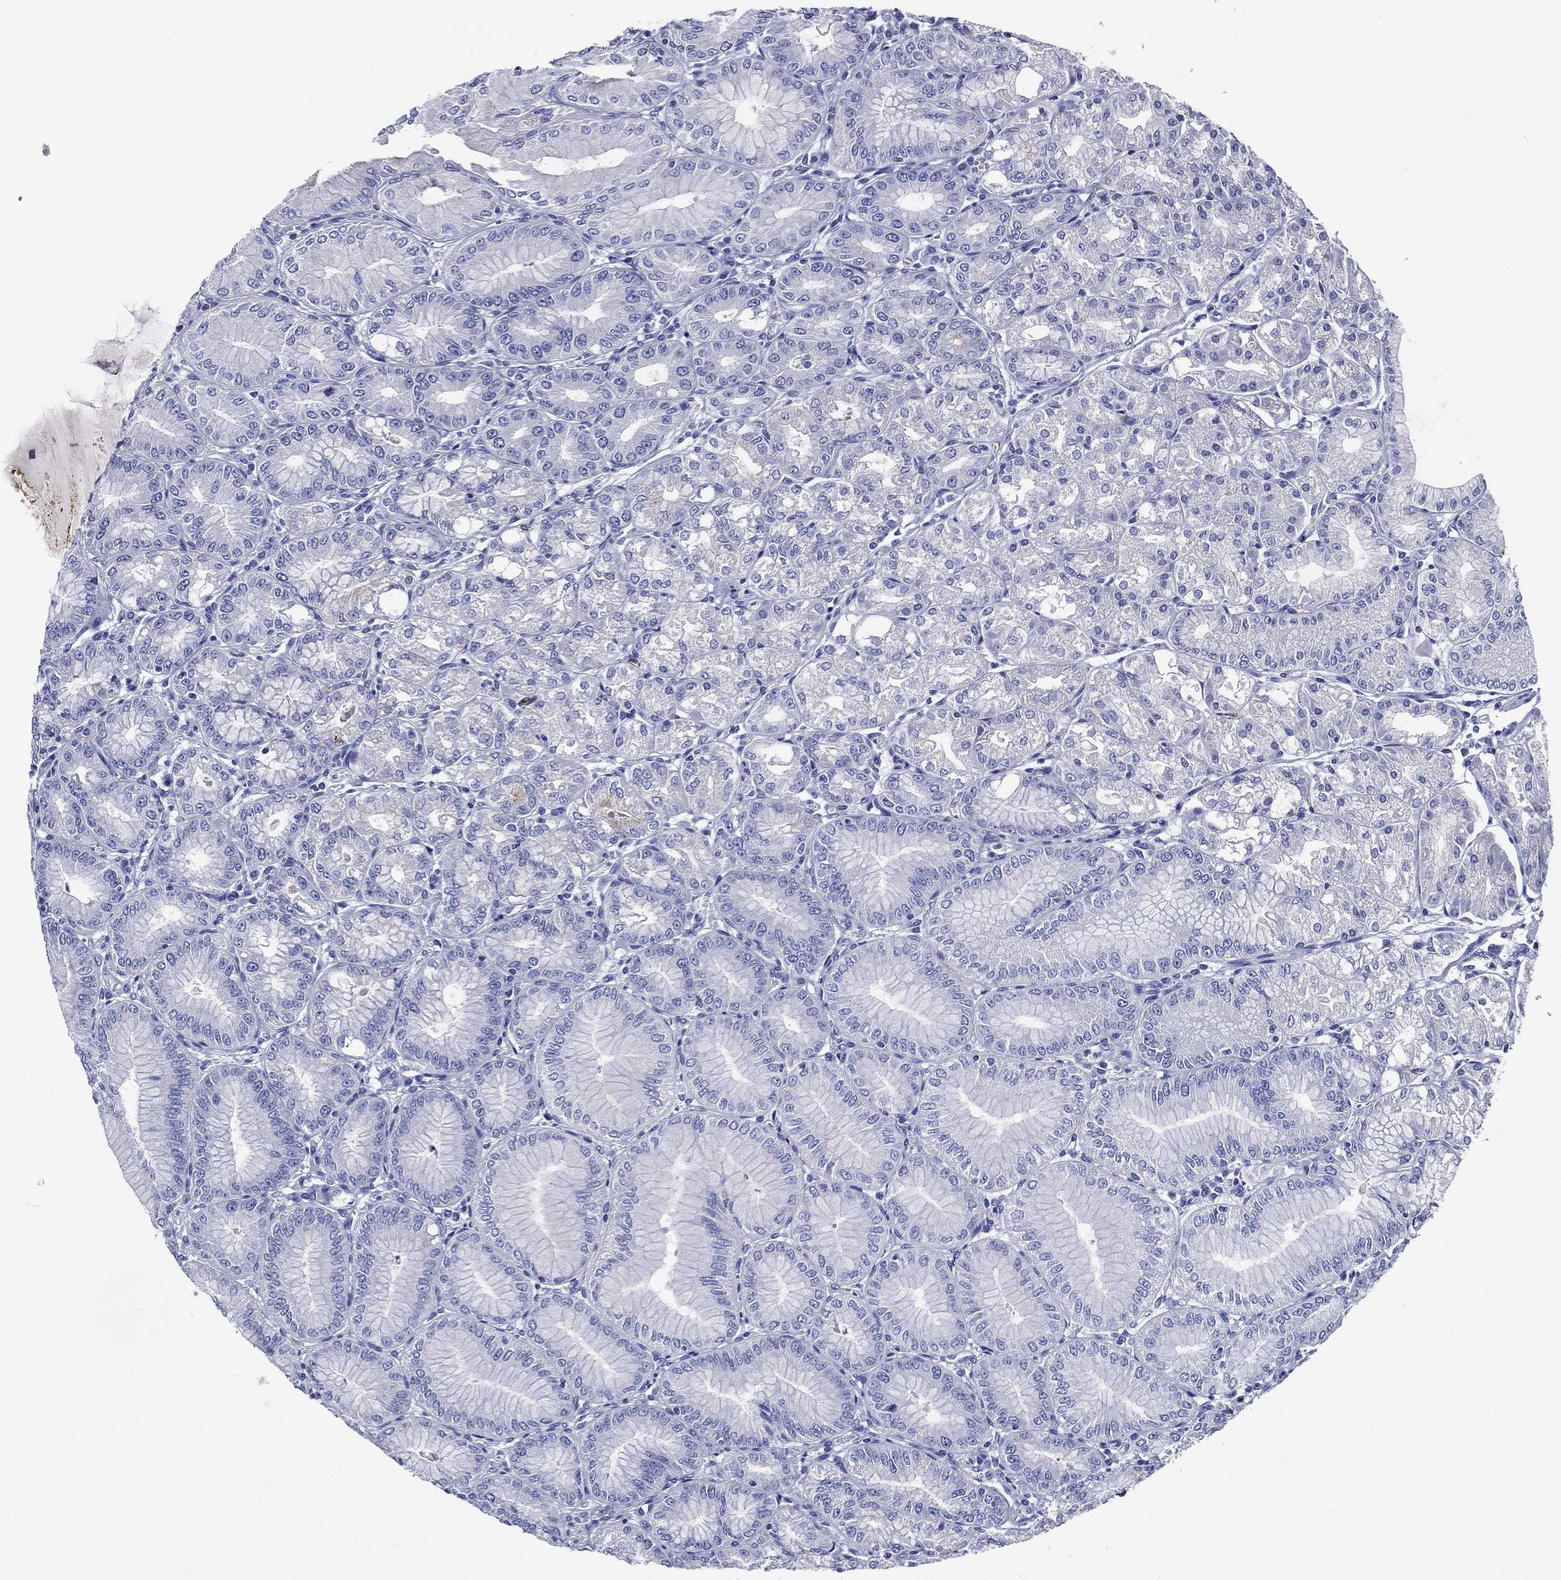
{"staining": {"intensity": "negative", "quantity": "none", "location": "none"}, "tissue": "stomach", "cell_type": "Glandular cells", "image_type": "normal", "snomed": [{"axis": "morphology", "description": "Normal tissue, NOS"}, {"axis": "topography", "description": "Stomach"}], "caption": "DAB (3,3'-diaminobenzidine) immunohistochemical staining of benign stomach exhibits no significant positivity in glandular cells.", "gene": "ACE2", "patient": {"sex": "male", "age": 71}}